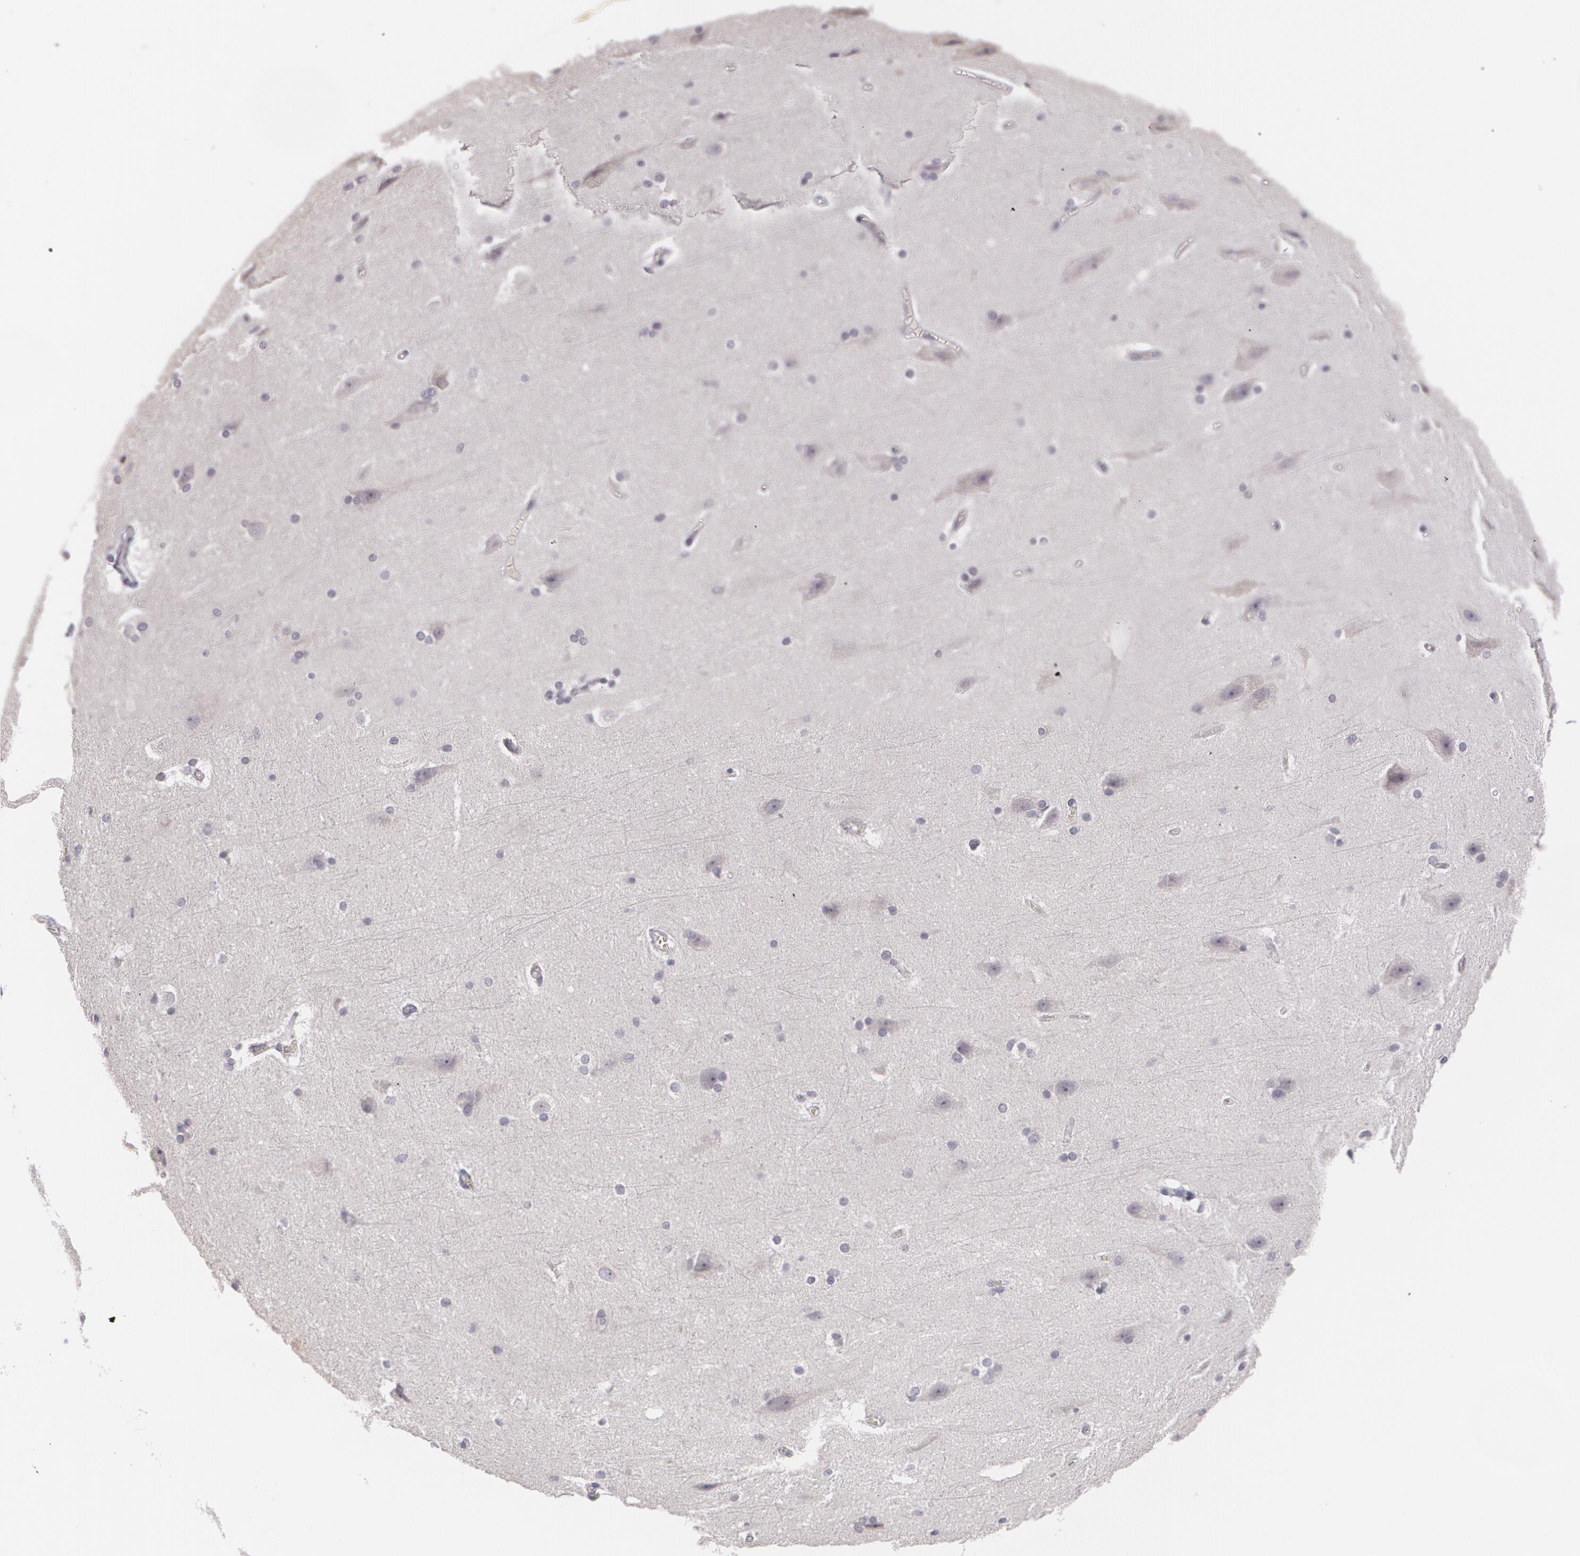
{"staining": {"intensity": "negative", "quantity": "none", "location": "none"}, "tissue": "cerebral cortex", "cell_type": "Endothelial cells", "image_type": "normal", "snomed": [{"axis": "morphology", "description": "Normal tissue, NOS"}, {"axis": "topography", "description": "Cerebral cortex"}, {"axis": "topography", "description": "Hippocampus"}], "caption": "Cerebral cortex stained for a protein using immunohistochemistry (IHC) reveals no staining endothelial cells.", "gene": "MBNL3", "patient": {"sex": "female", "age": 19}}